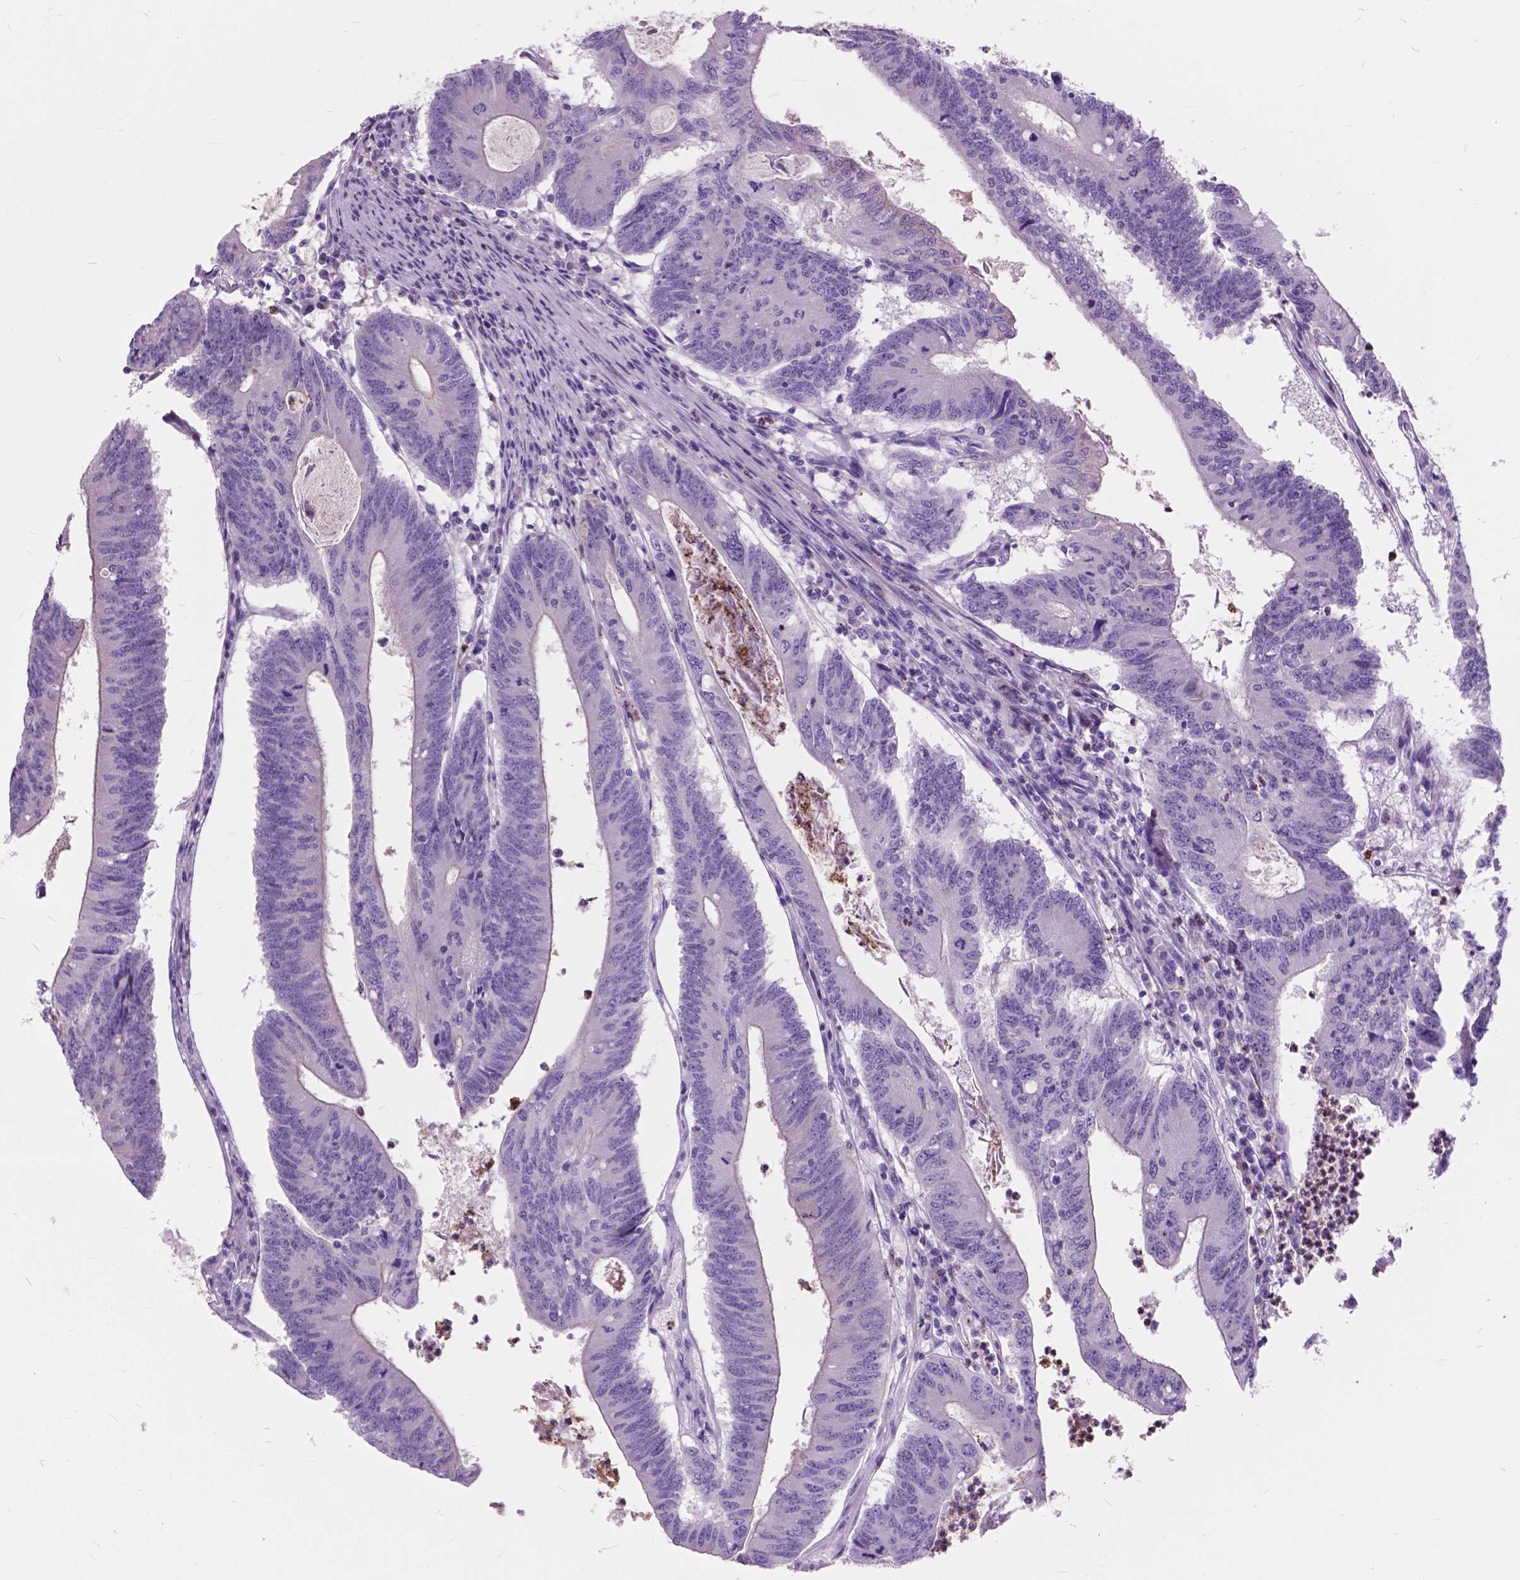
{"staining": {"intensity": "negative", "quantity": "none", "location": "none"}, "tissue": "colorectal cancer", "cell_type": "Tumor cells", "image_type": "cancer", "snomed": [{"axis": "morphology", "description": "Adenocarcinoma, NOS"}, {"axis": "topography", "description": "Colon"}], "caption": "This is an IHC micrograph of adenocarcinoma (colorectal). There is no staining in tumor cells.", "gene": "PRR35", "patient": {"sex": "female", "age": 70}}